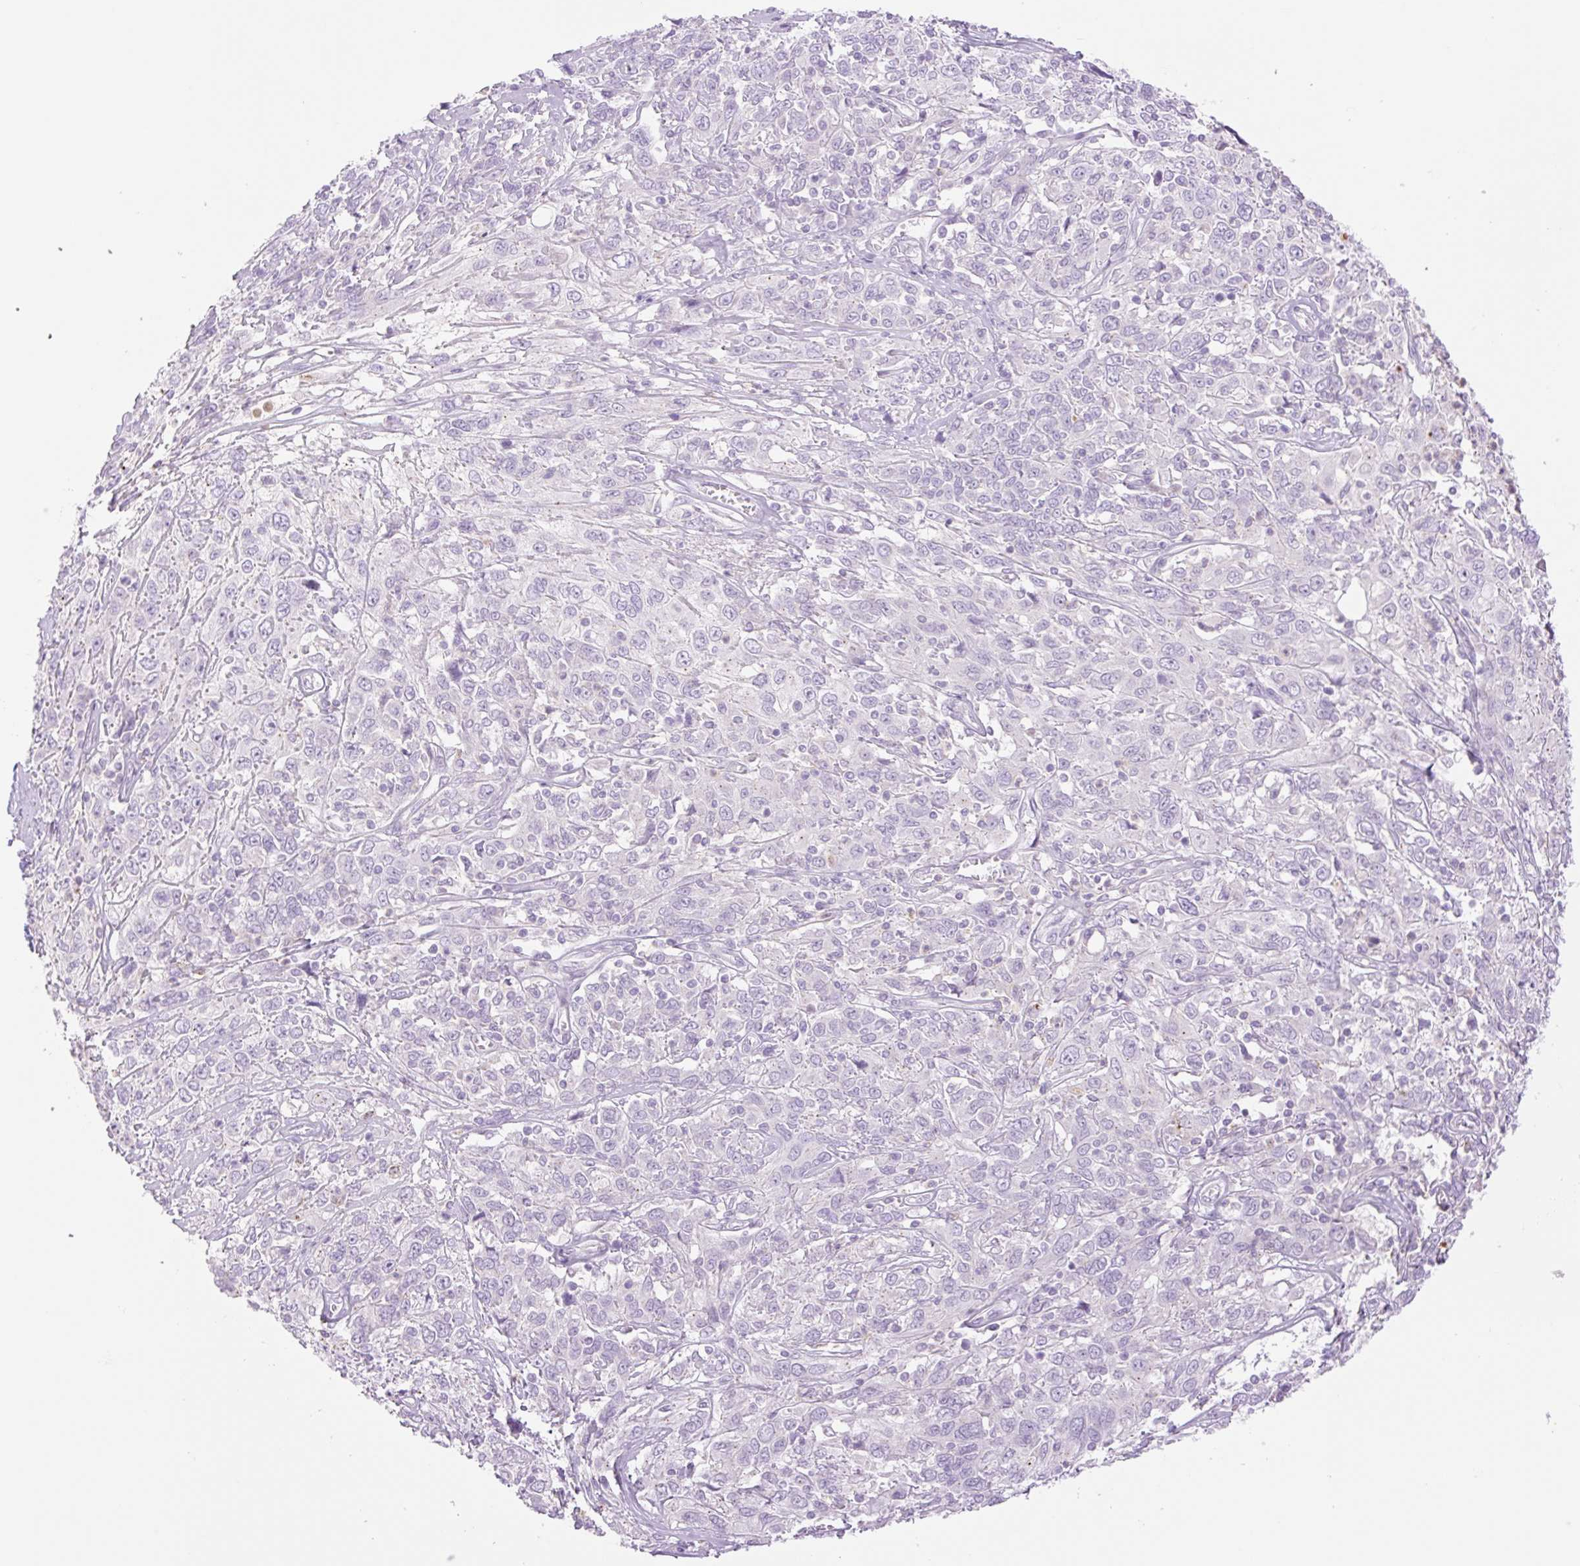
{"staining": {"intensity": "negative", "quantity": "none", "location": "none"}, "tissue": "cervical cancer", "cell_type": "Tumor cells", "image_type": "cancer", "snomed": [{"axis": "morphology", "description": "Squamous cell carcinoma, NOS"}, {"axis": "topography", "description": "Cervix"}], "caption": "Immunohistochemistry of human squamous cell carcinoma (cervical) displays no expression in tumor cells.", "gene": "TBX15", "patient": {"sex": "female", "age": 46}}